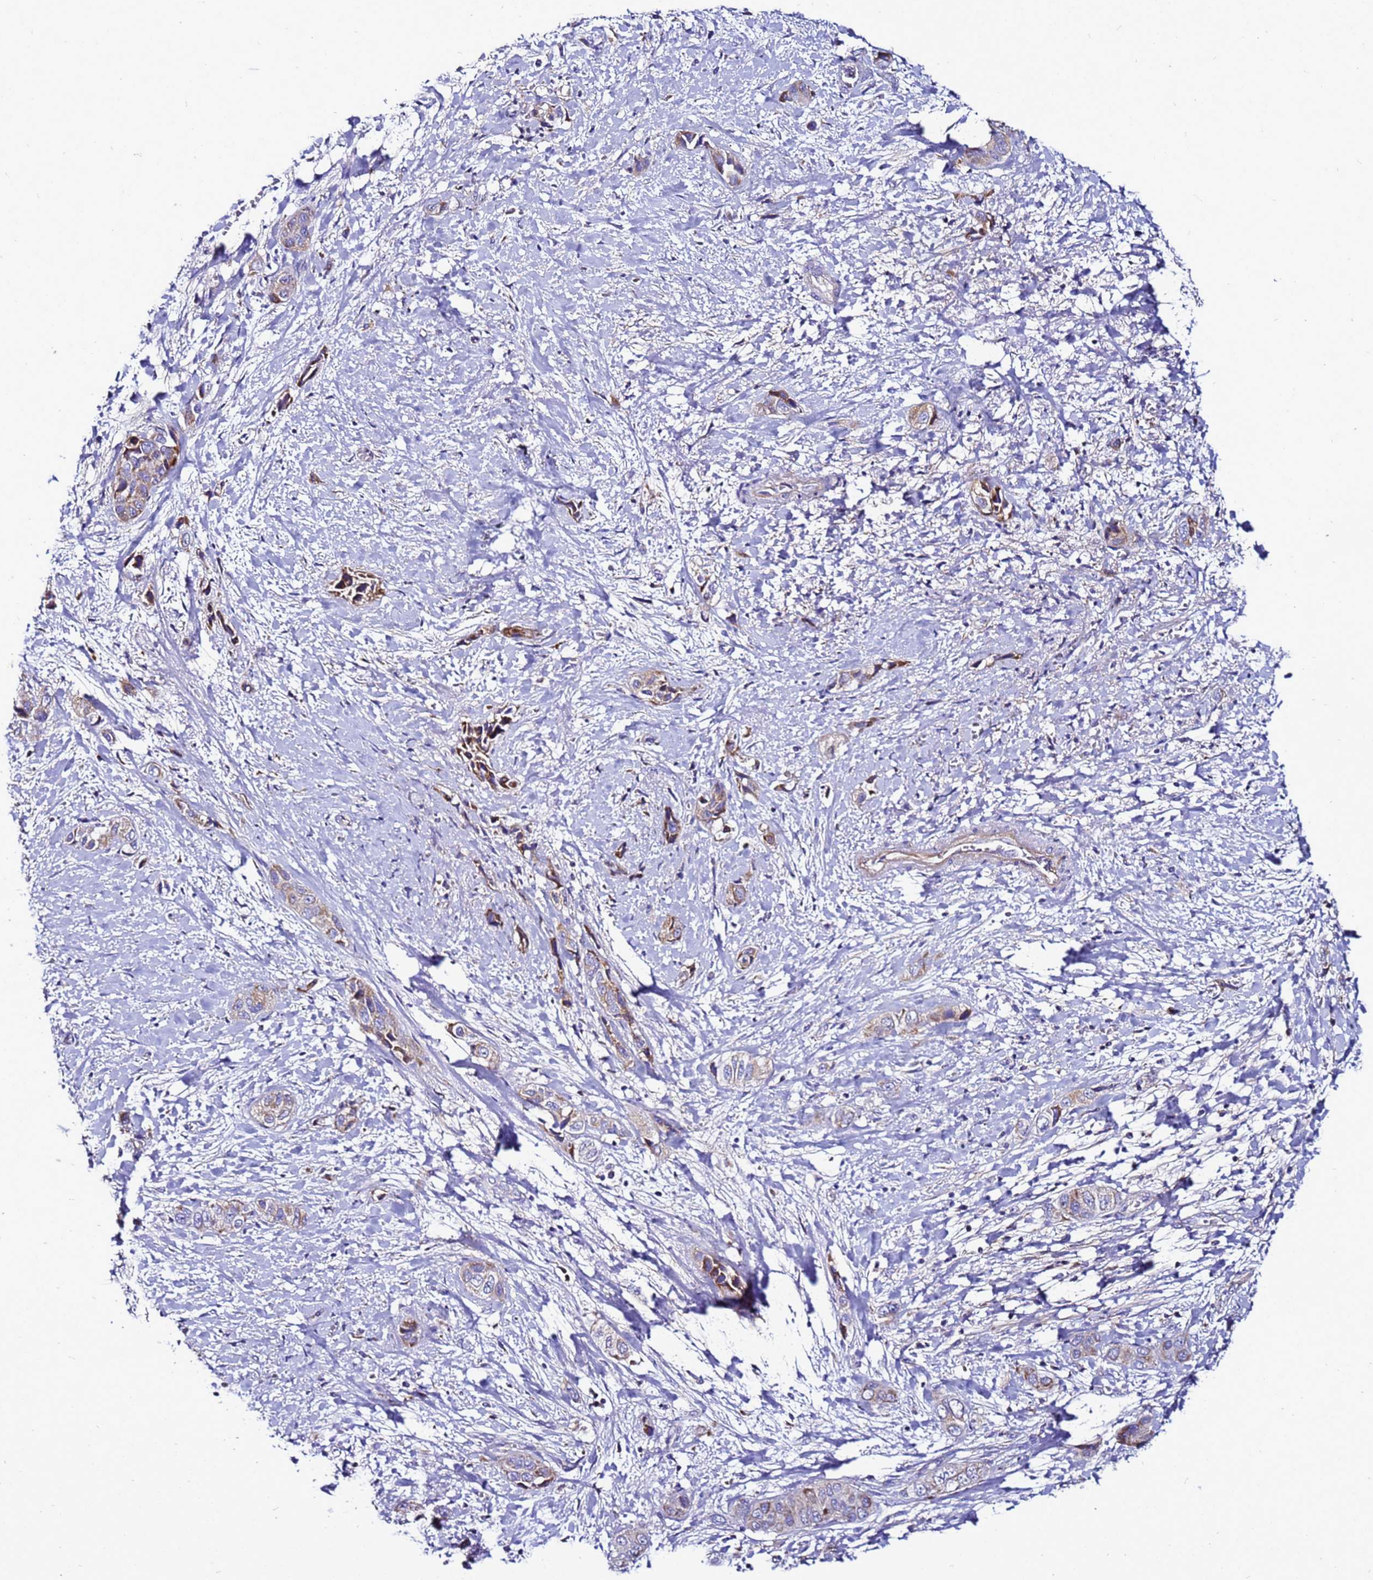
{"staining": {"intensity": "moderate", "quantity": "25%-75%", "location": "cytoplasmic/membranous"}, "tissue": "liver cancer", "cell_type": "Tumor cells", "image_type": "cancer", "snomed": [{"axis": "morphology", "description": "Cholangiocarcinoma"}, {"axis": "topography", "description": "Liver"}], "caption": "Tumor cells show medium levels of moderate cytoplasmic/membranous staining in approximately 25%-75% of cells in liver cancer.", "gene": "HIGD2A", "patient": {"sex": "female", "age": 52}}